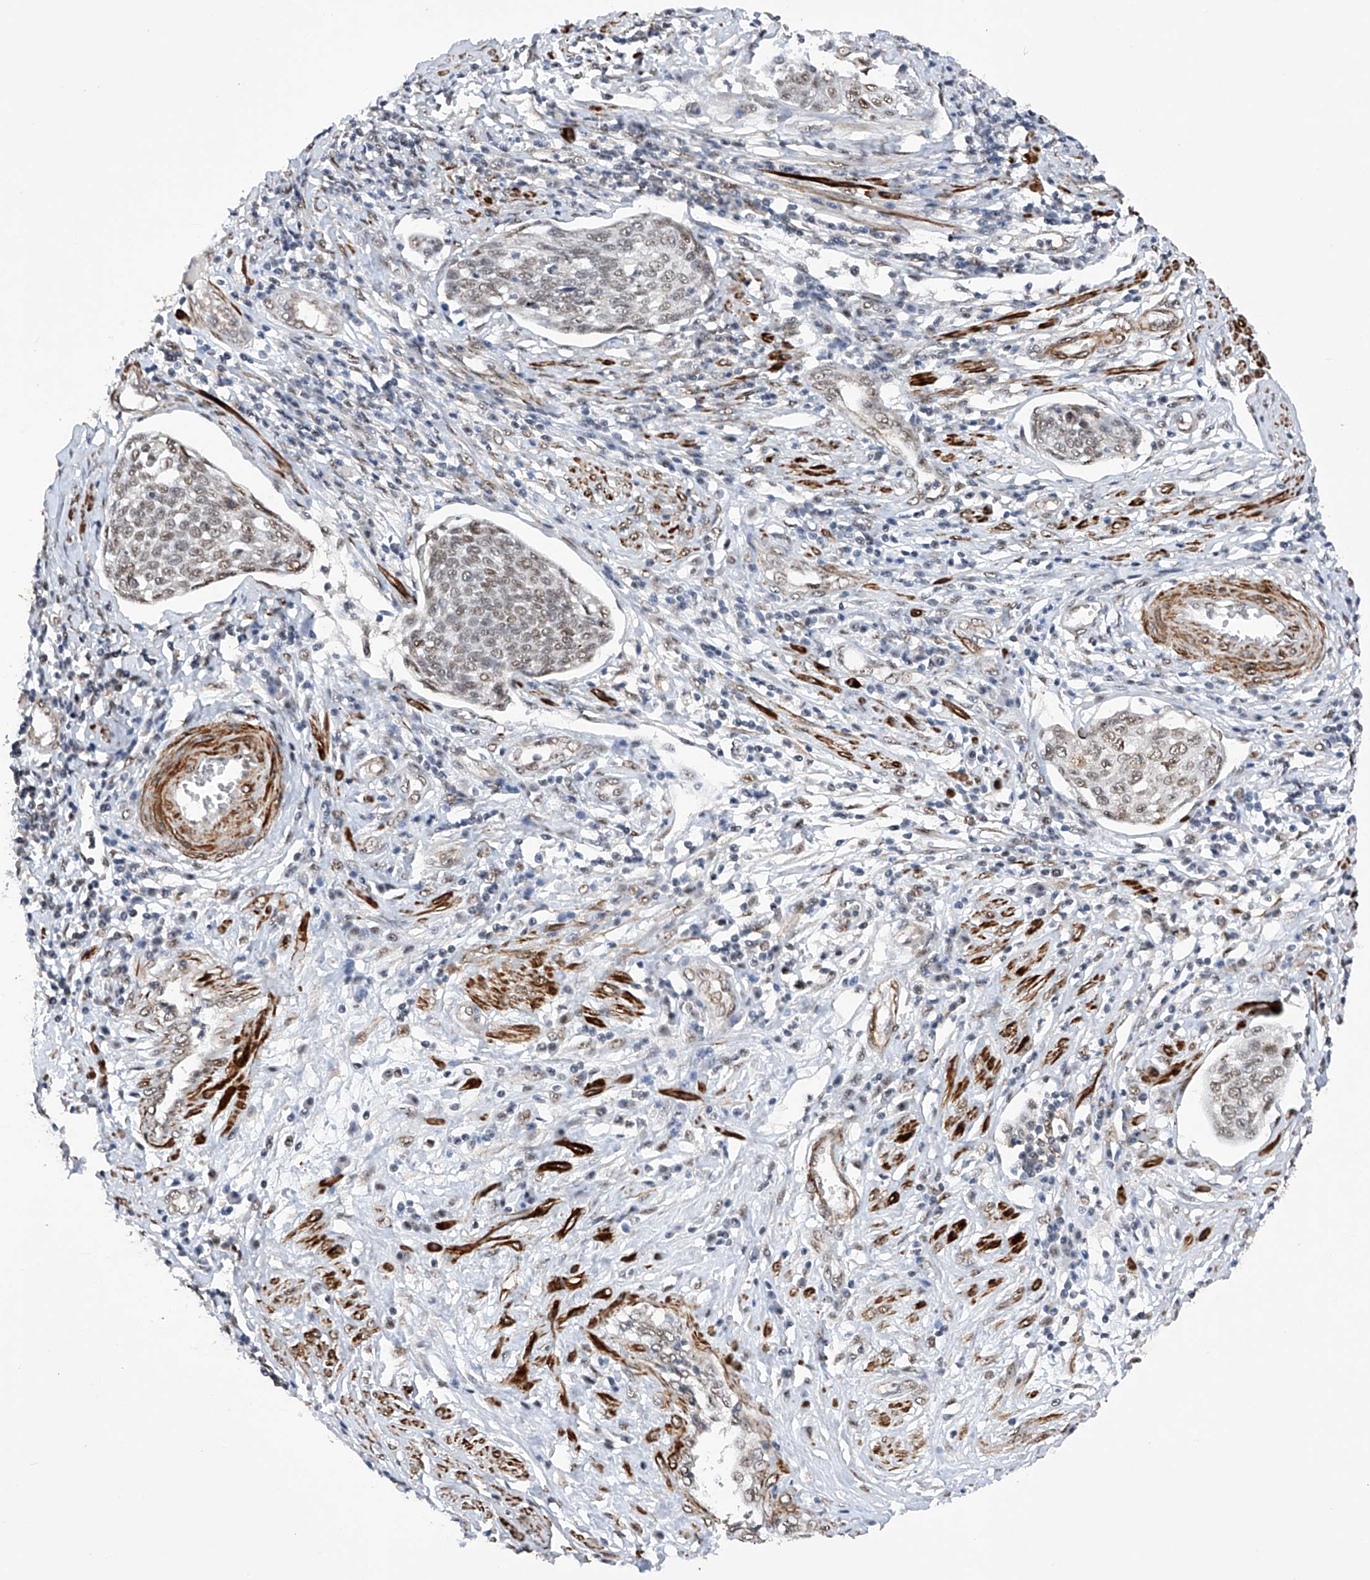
{"staining": {"intensity": "weak", "quantity": ">75%", "location": "nuclear"}, "tissue": "cervical cancer", "cell_type": "Tumor cells", "image_type": "cancer", "snomed": [{"axis": "morphology", "description": "Squamous cell carcinoma, NOS"}, {"axis": "topography", "description": "Cervix"}], "caption": "Squamous cell carcinoma (cervical) stained with a protein marker shows weak staining in tumor cells.", "gene": "NFATC4", "patient": {"sex": "female", "age": 34}}